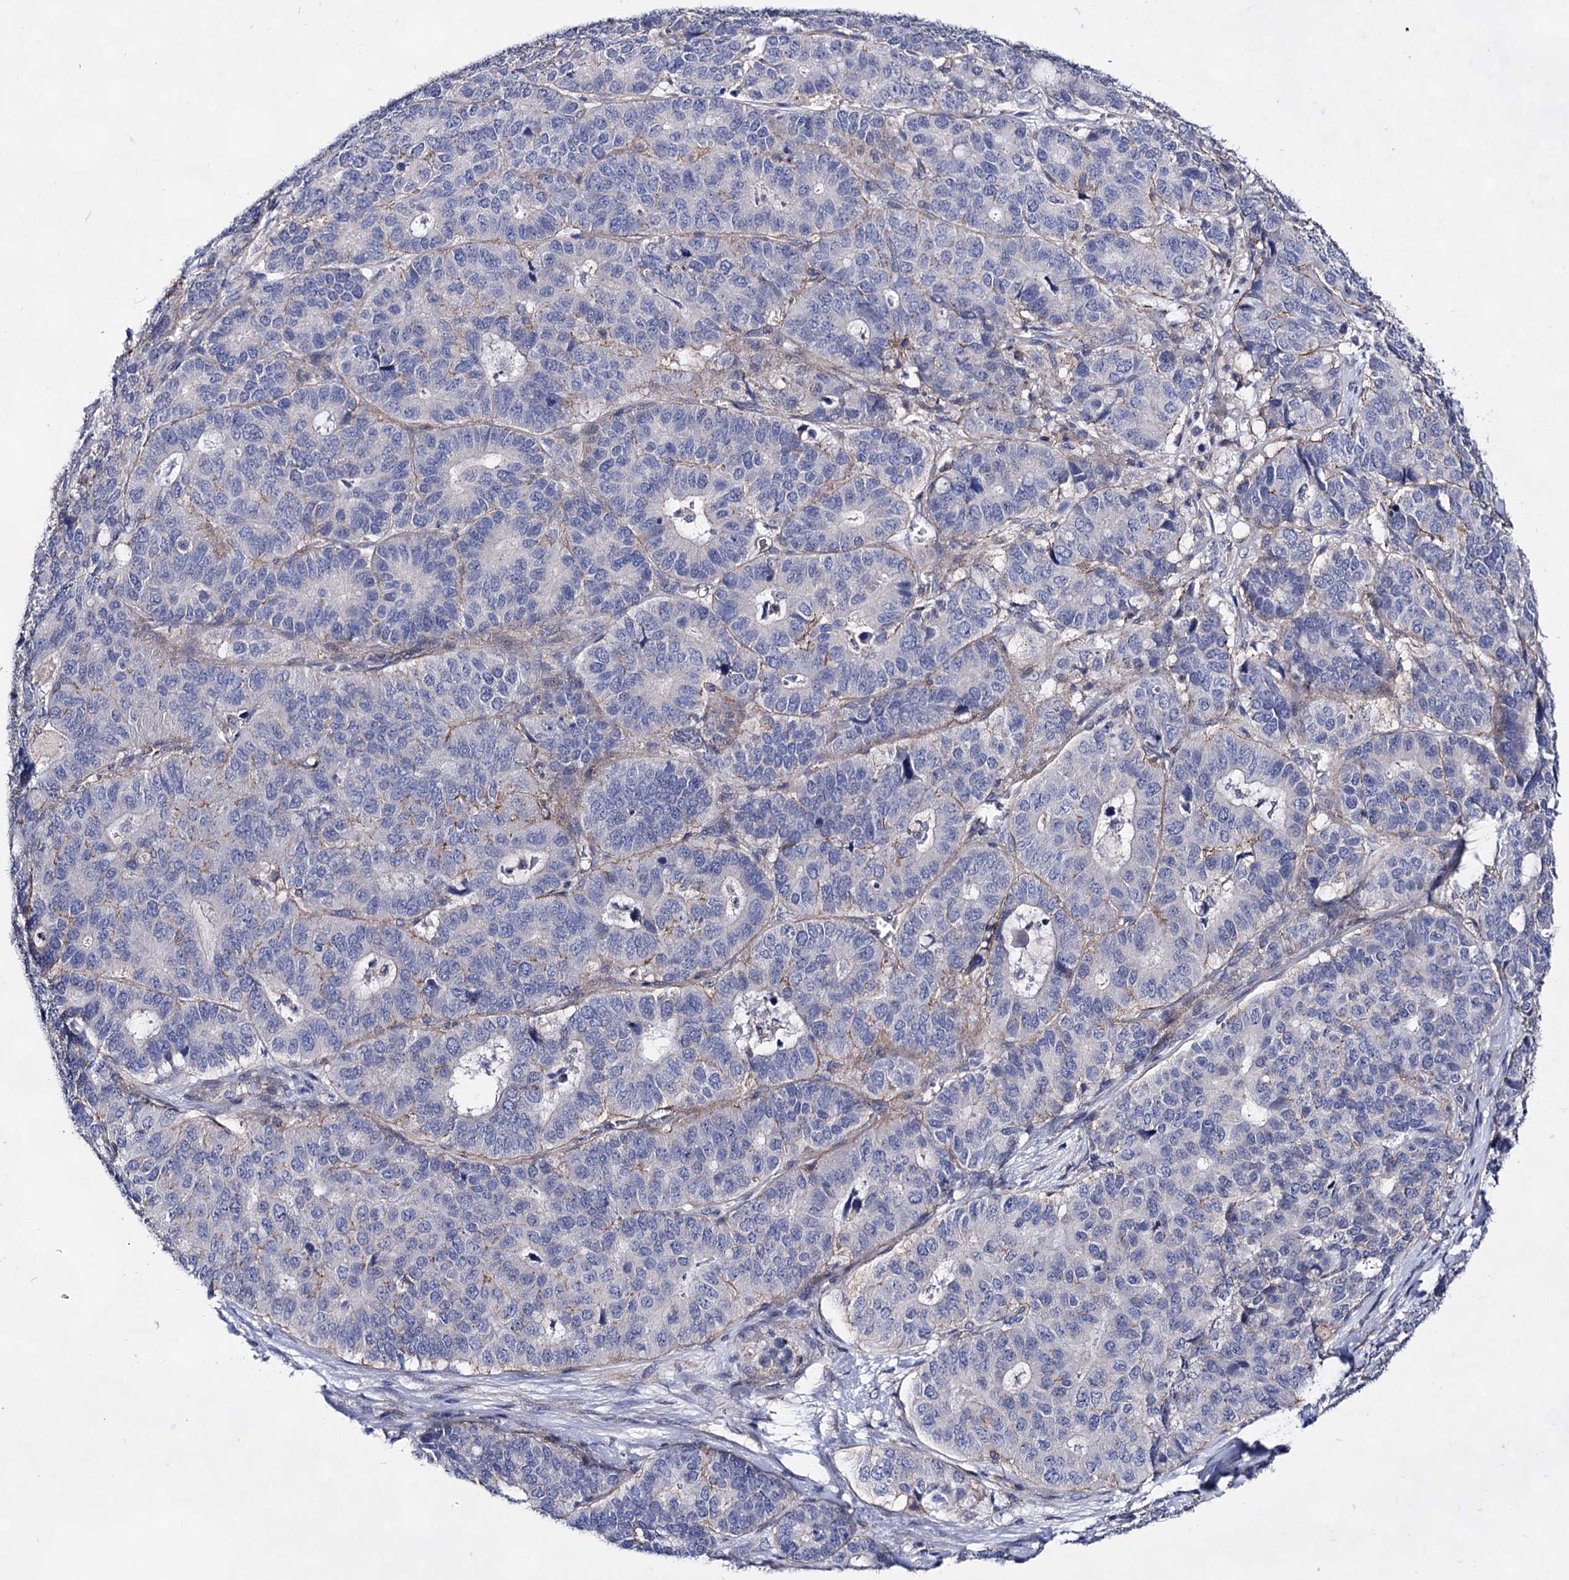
{"staining": {"intensity": "negative", "quantity": "none", "location": "none"}, "tissue": "pancreatic cancer", "cell_type": "Tumor cells", "image_type": "cancer", "snomed": [{"axis": "morphology", "description": "Adenocarcinoma, NOS"}, {"axis": "topography", "description": "Pancreas"}], "caption": "Immunohistochemistry (IHC) of pancreatic cancer exhibits no staining in tumor cells.", "gene": "PLIN1", "patient": {"sex": "male", "age": 50}}